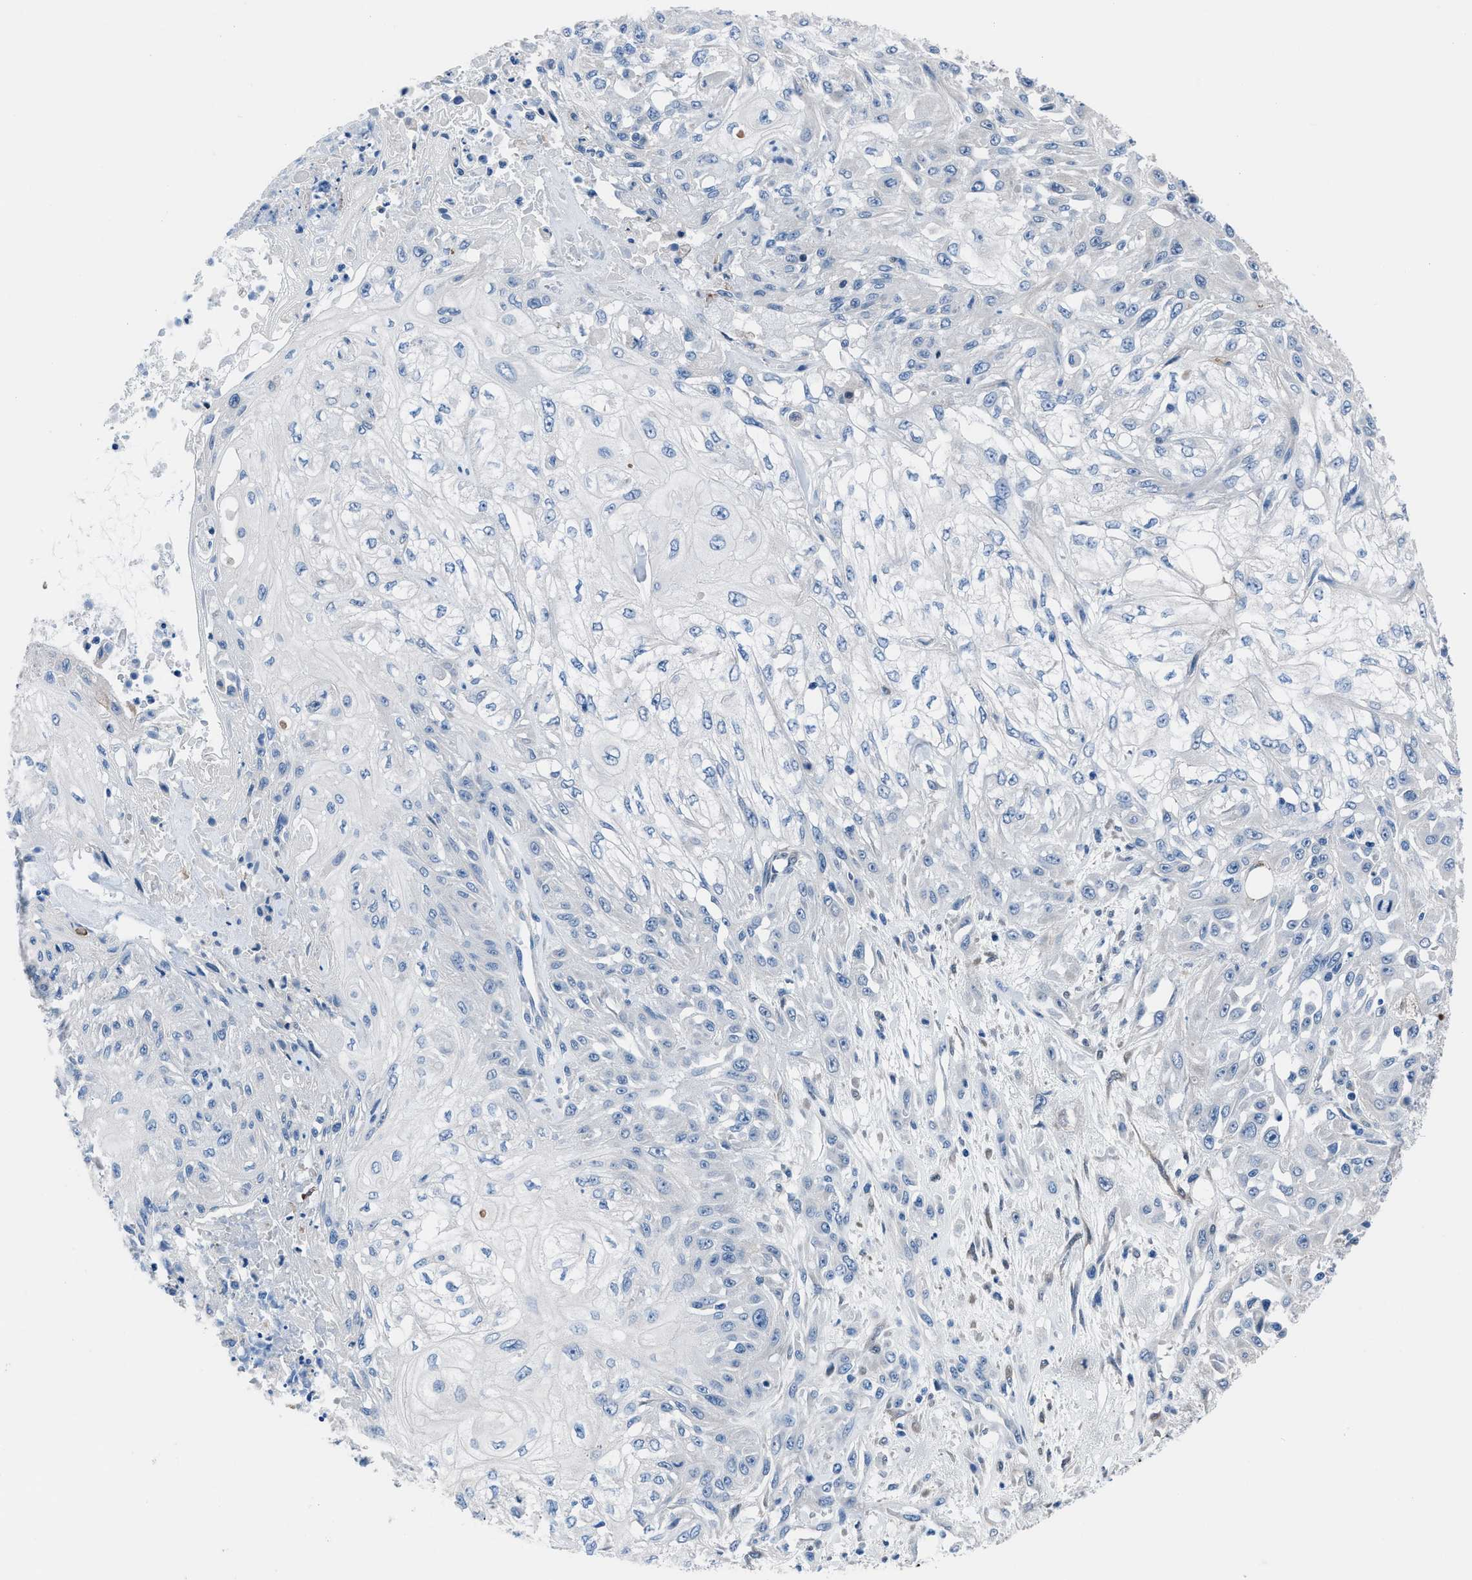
{"staining": {"intensity": "negative", "quantity": "none", "location": "none"}, "tissue": "skin cancer", "cell_type": "Tumor cells", "image_type": "cancer", "snomed": [{"axis": "morphology", "description": "Squamous cell carcinoma, NOS"}, {"axis": "morphology", "description": "Squamous cell carcinoma, metastatic, NOS"}, {"axis": "topography", "description": "Skin"}, {"axis": "topography", "description": "Lymph node"}], "caption": "IHC of human skin cancer reveals no staining in tumor cells.", "gene": "UAP1", "patient": {"sex": "male", "age": 75}}